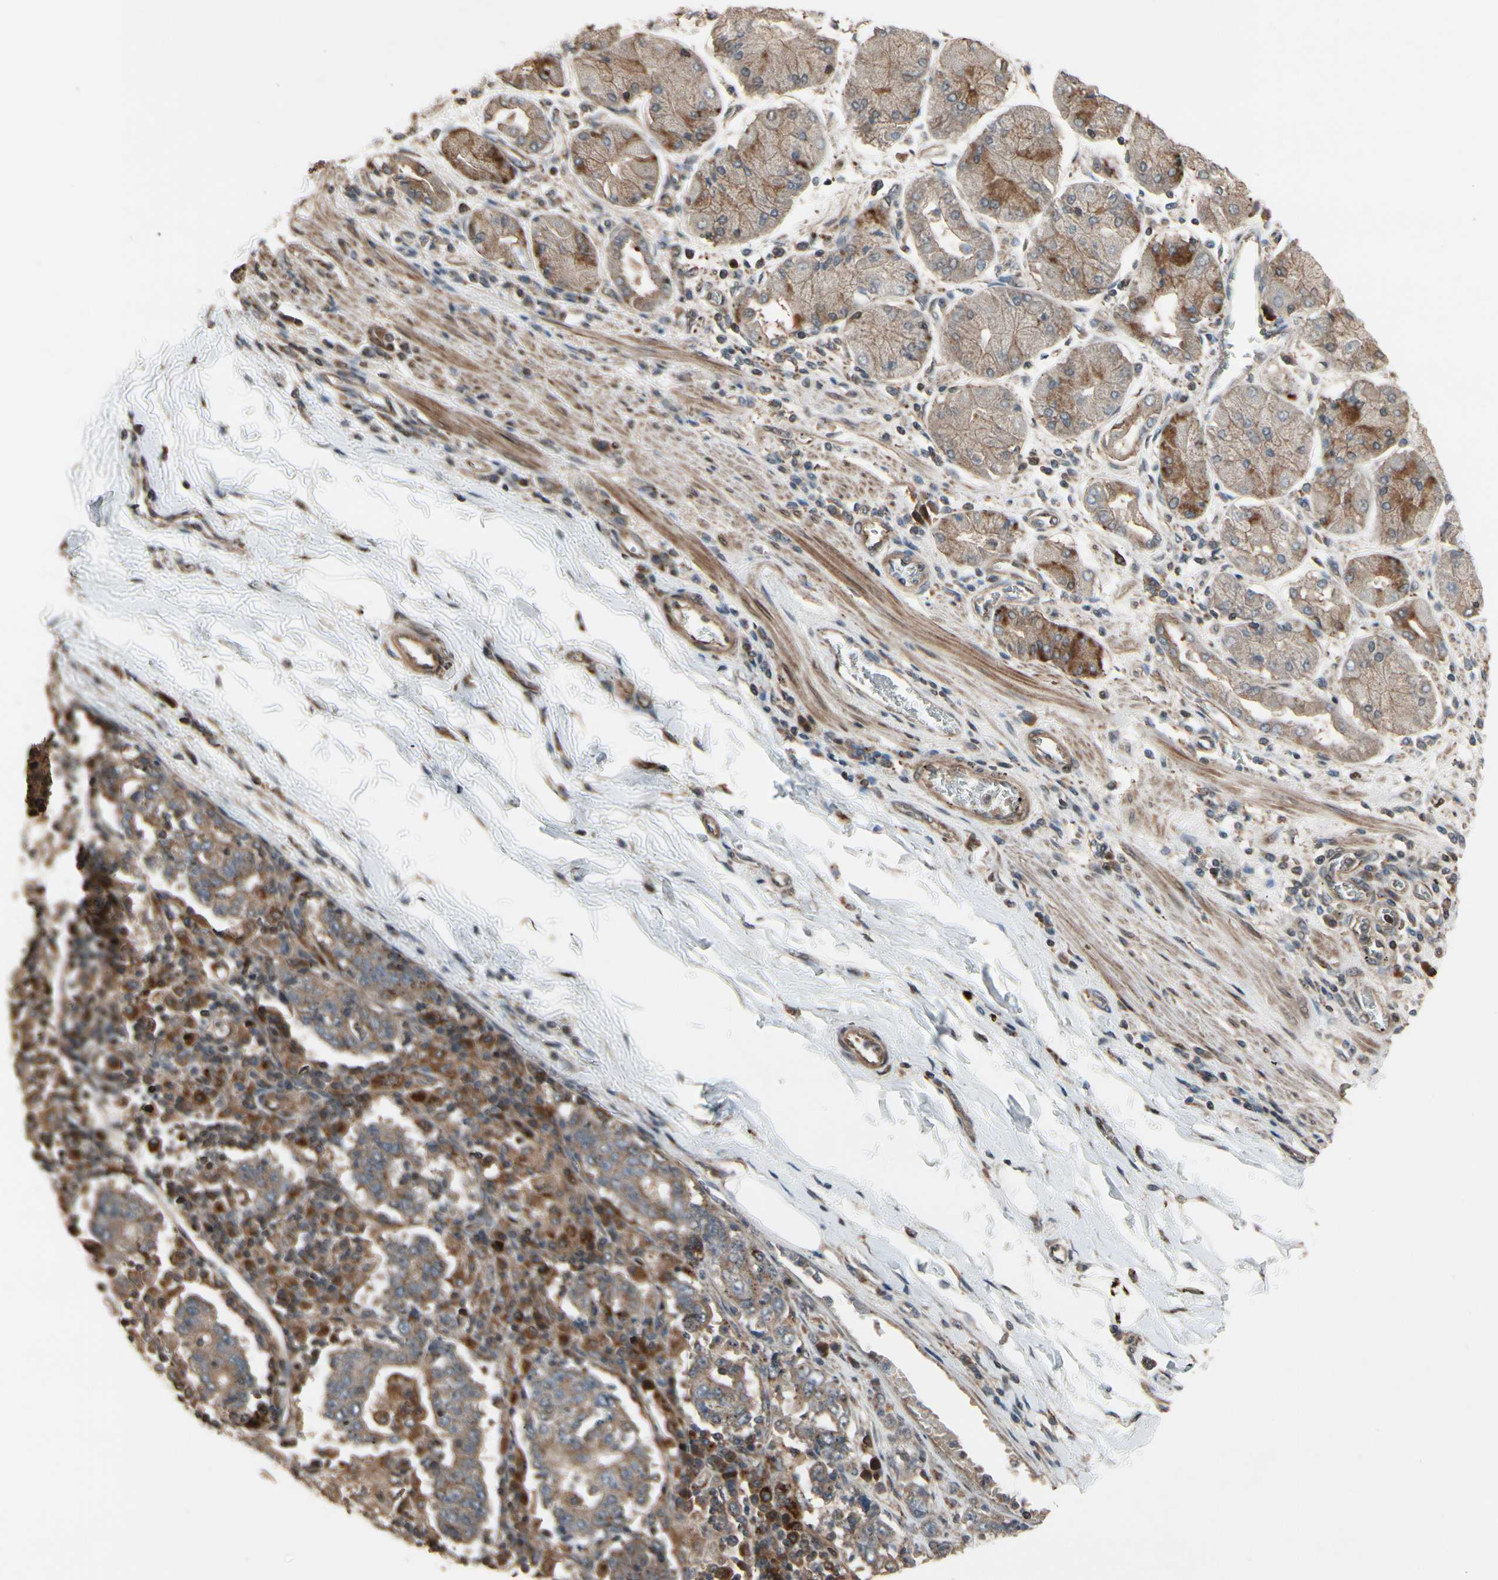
{"staining": {"intensity": "weak", "quantity": ">75%", "location": "cytoplasmic/membranous"}, "tissue": "stomach cancer", "cell_type": "Tumor cells", "image_type": "cancer", "snomed": [{"axis": "morphology", "description": "Normal tissue, NOS"}, {"axis": "morphology", "description": "Adenocarcinoma, NOS"}, {"axis": "topography", "description": "Stomach, upper"}, {"axis": "topography", "description": "Stomach"}], "caption": "Immunohistochemistry of stomach cancer demonstrates low levels of weak cytoplasmic/membranous expression in approximately >75% of tumor cells. Using DAB (brown) and hematoxylin (blue) stains, captured at high magnification using brightfield microscopy.", "gene": "CSF1R", "patient": {"sex": "male", "age": 59}}